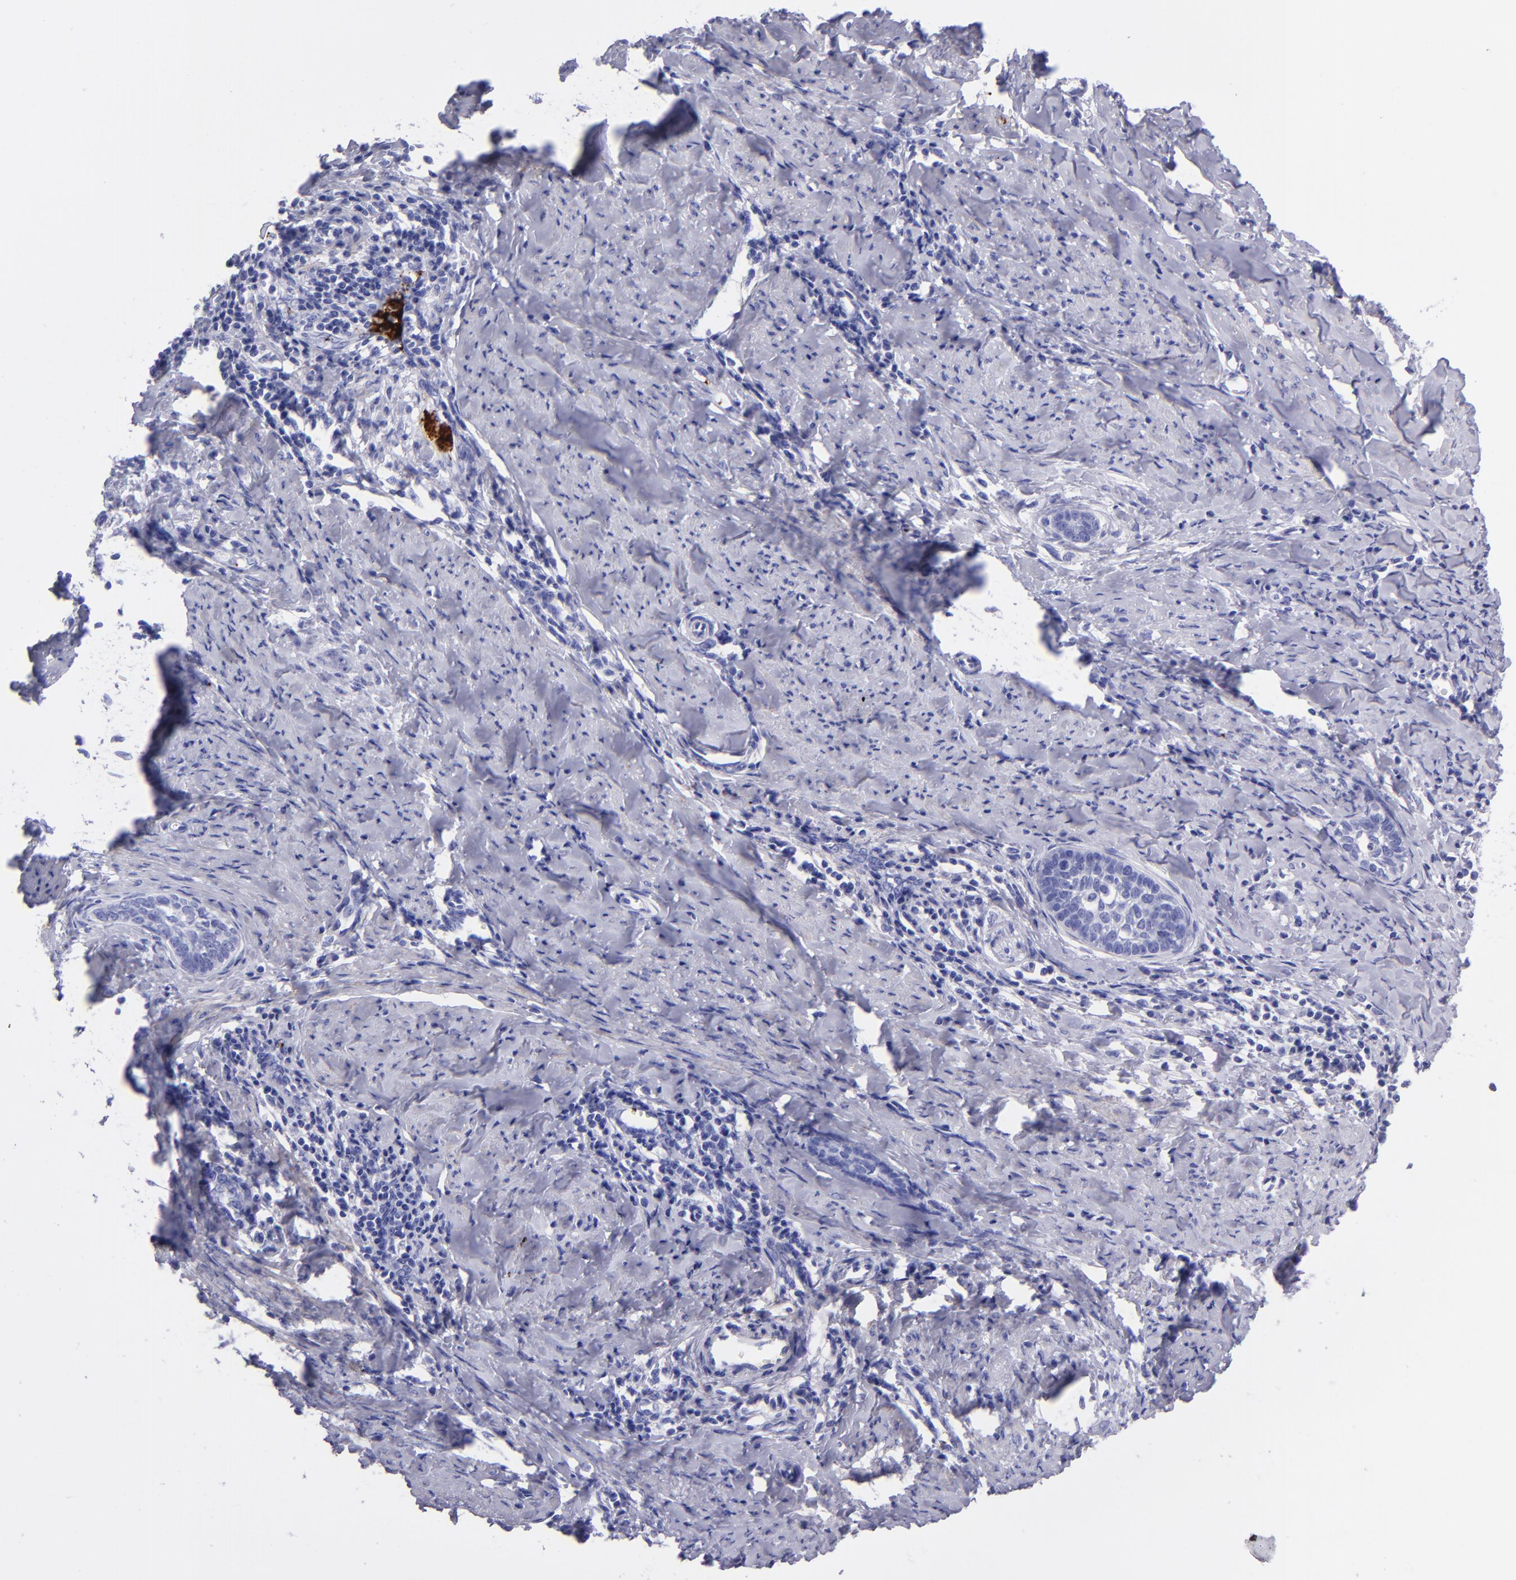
{"staining": {"intensity": "negative", "quantity": "none", "location": "none"}, "tissue": "cervical cancer", "cell_type": "Tumor cells", "image_type": "cancer", "snomed": [{"axis": "morphology", "description": "Squamous cell carcinoma, NOS"}, {"axis": "topography", "description": "Cervix"}], "caption": "Tumor cells are negative for brown protein staining in cervical cancer. The staining is performed using DAB (3,3'-diaminobenzidine) brown chromogen with nuclei counter-stained in using hematoxylin.", "gene": "EFCAB13", "patient": {"sex": "female", "age": 33}}